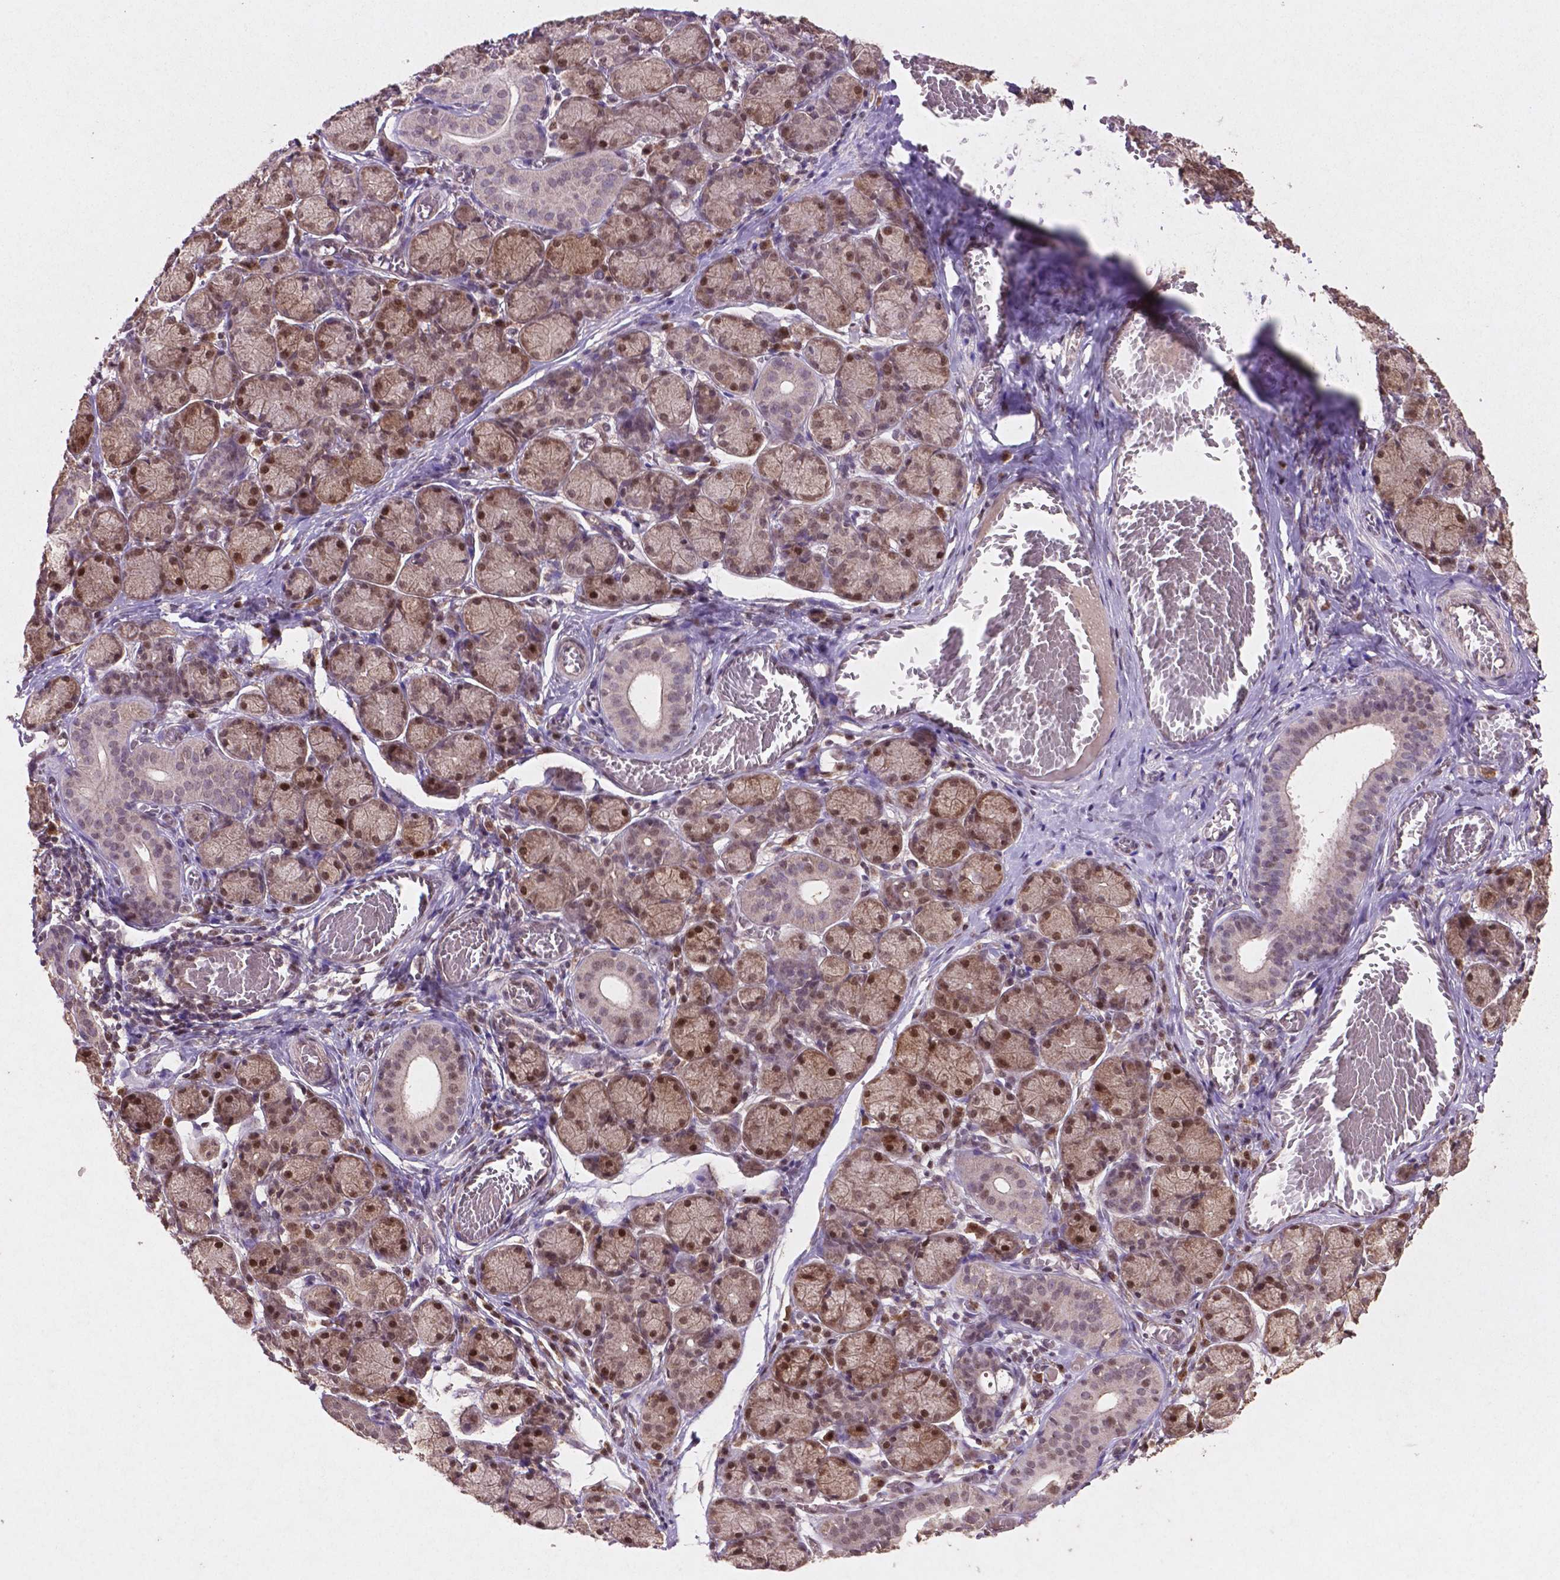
{"staining": {"intensity": "strong", "quantity": "25%-75%", "location": "cytoplasmic/membranous,nuclear"}, "tissue": "salivary gland", "cell_type": "Glandular cells", "image_type": "normal", "snomed": [{"axis": "morphology", "description": "Normal tissue, NOS"}, {"axis": "topography", "description": "Salivary gland"}, {"axis": "topography", "description": "Peripheral nerve tissue"}], "caption": "High-magnification brightfield microscopy of normal salivary gland stained with DAB (brown) and counterstained with hematoxylin (blue). glandular cells exhibit strong cytoplasmic/membranous,nuclear expression is seen in approximately25%-75% of cells. (Stains: DAB in brown, nuclei in blue, Microscopy: brightfield microscopy at high magnification).", "gene": "GLRX", "patient": {"sex": "female", "age": 24}}